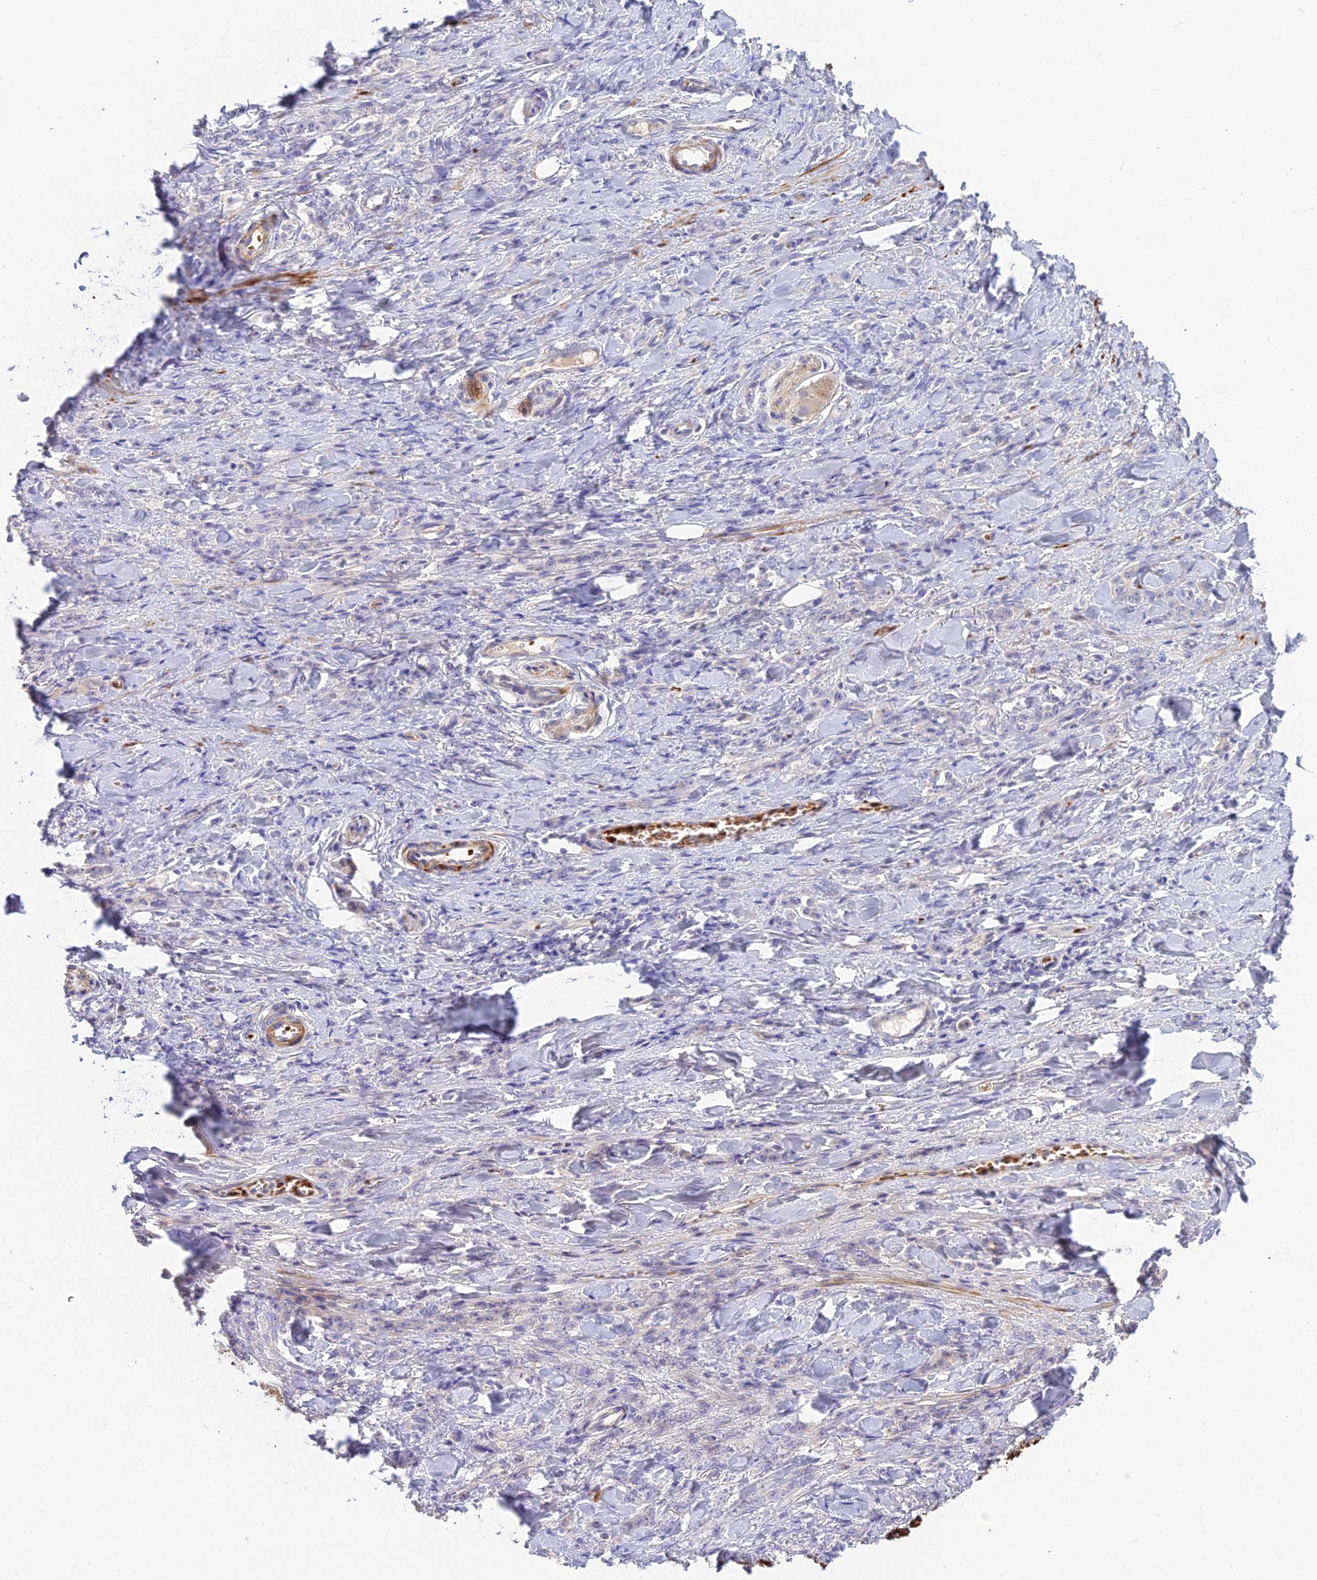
{"staining": {"intensity": "negative", "quantity": "none", "location": "none"}, "tissue": "stomach cancer", "cell_type": "Tumor cells", "image_type": "cancer", "snomed": [{"axis": "morphology", "description": "Normal tissue, NOS"}, {"axis": "morphology", "description": "Adenocarcinoma, NOS"}, {"axis": "topography", "description": "Stomach"}], "caption": "This is a image of immunohistochemistry (IHC) staining of stomach adenocarcinoma, which shows no positivity in tumor cells.", "gene": "CLIP4", "patient": {"sex": "male", "age": 82}}